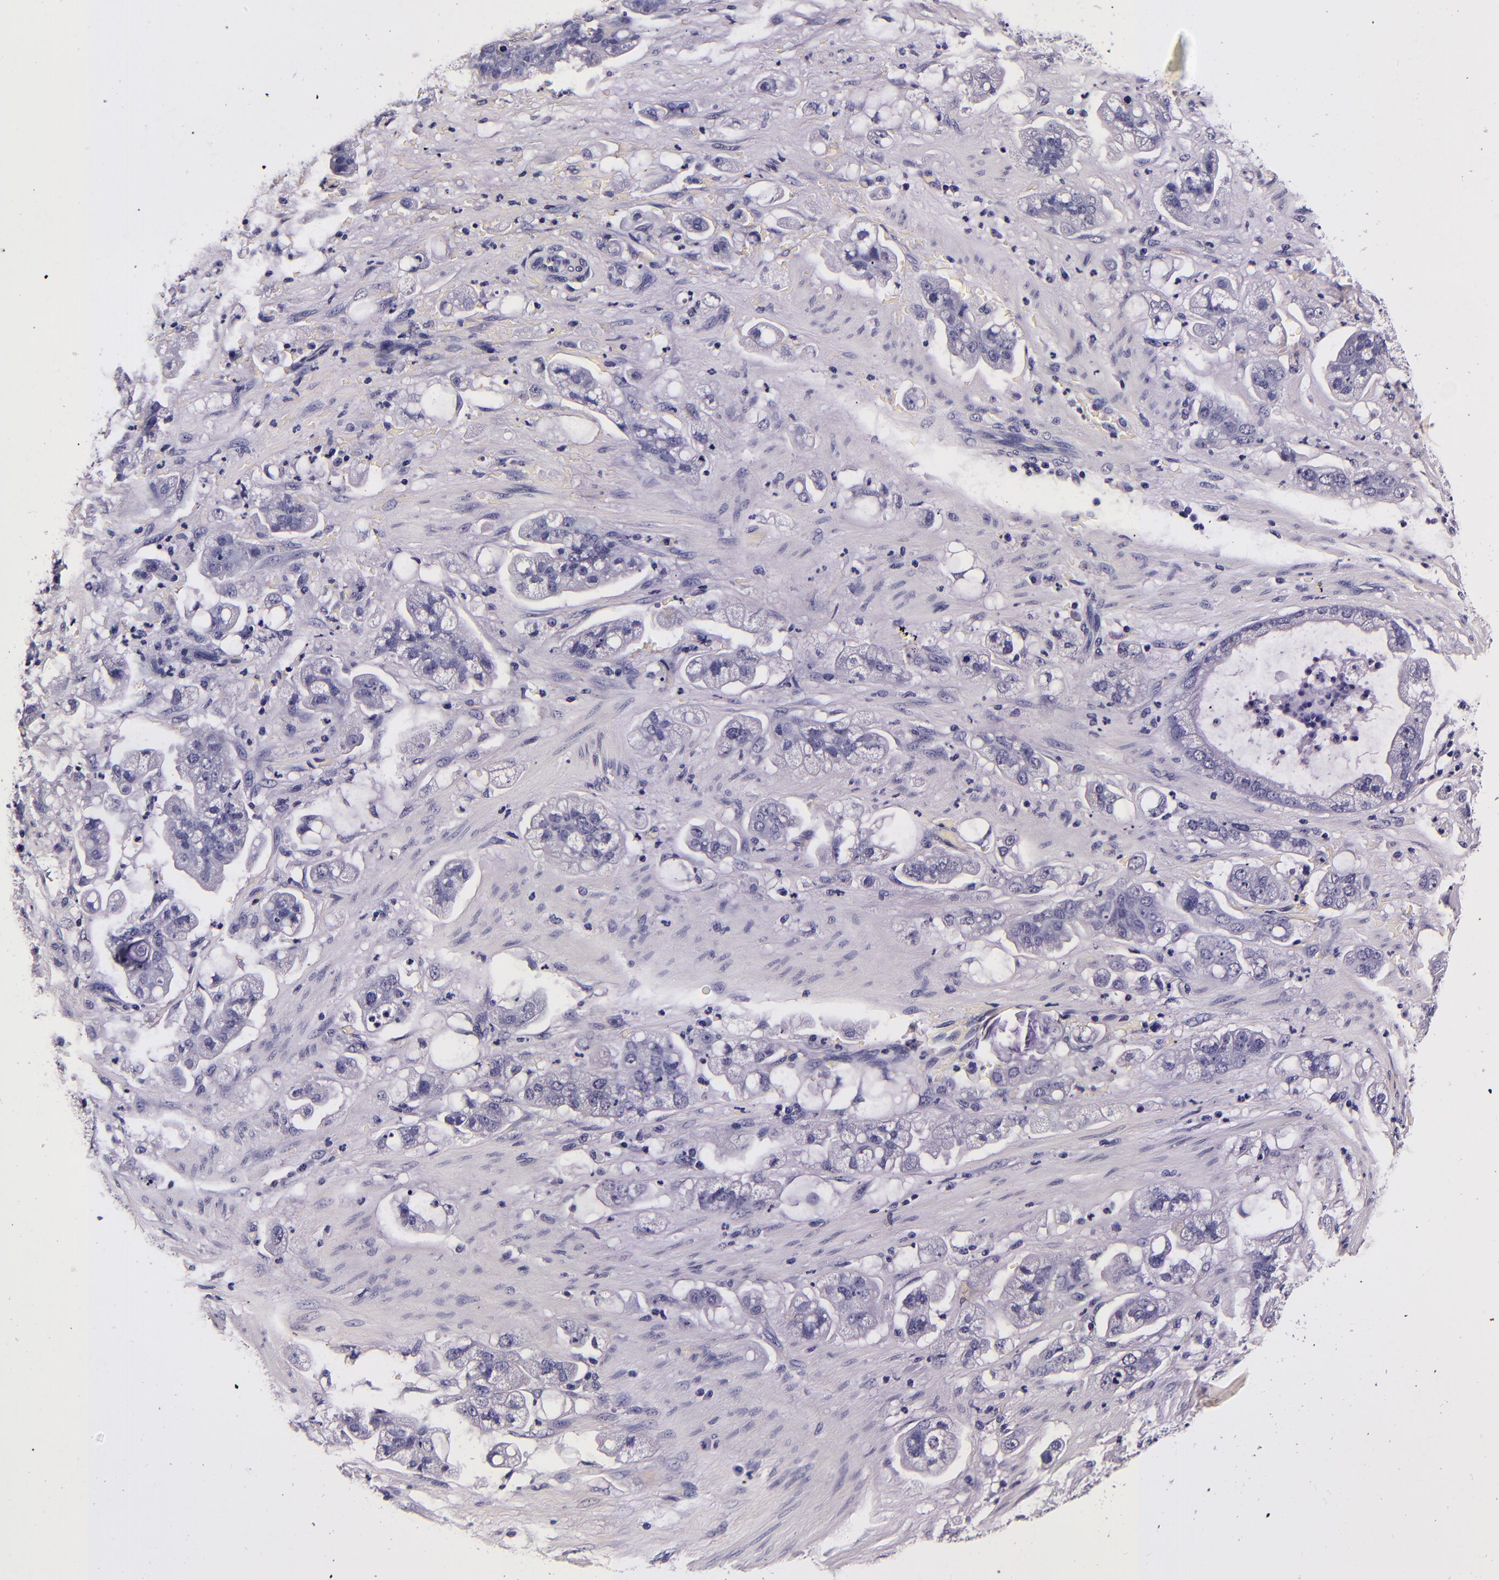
{"staining": {"intensity": "negative", "quantity": "none", "location": "none"}, "tissue": "stomach cancer", "cell_type": "Tumor cells", "image_type": "cancer", "snomed": [{"axis": "morphology", "description": "Adenocarcinoma, NOS"}, {"axis": "topography", "description": "Stomach"}], "caption": "A photomicrograph of human stomach cancer (adenocarcinoma) is negative for staining in tumor cells.", "gene": "FBN1", "patient": {"sex": "male", "age": 62}}